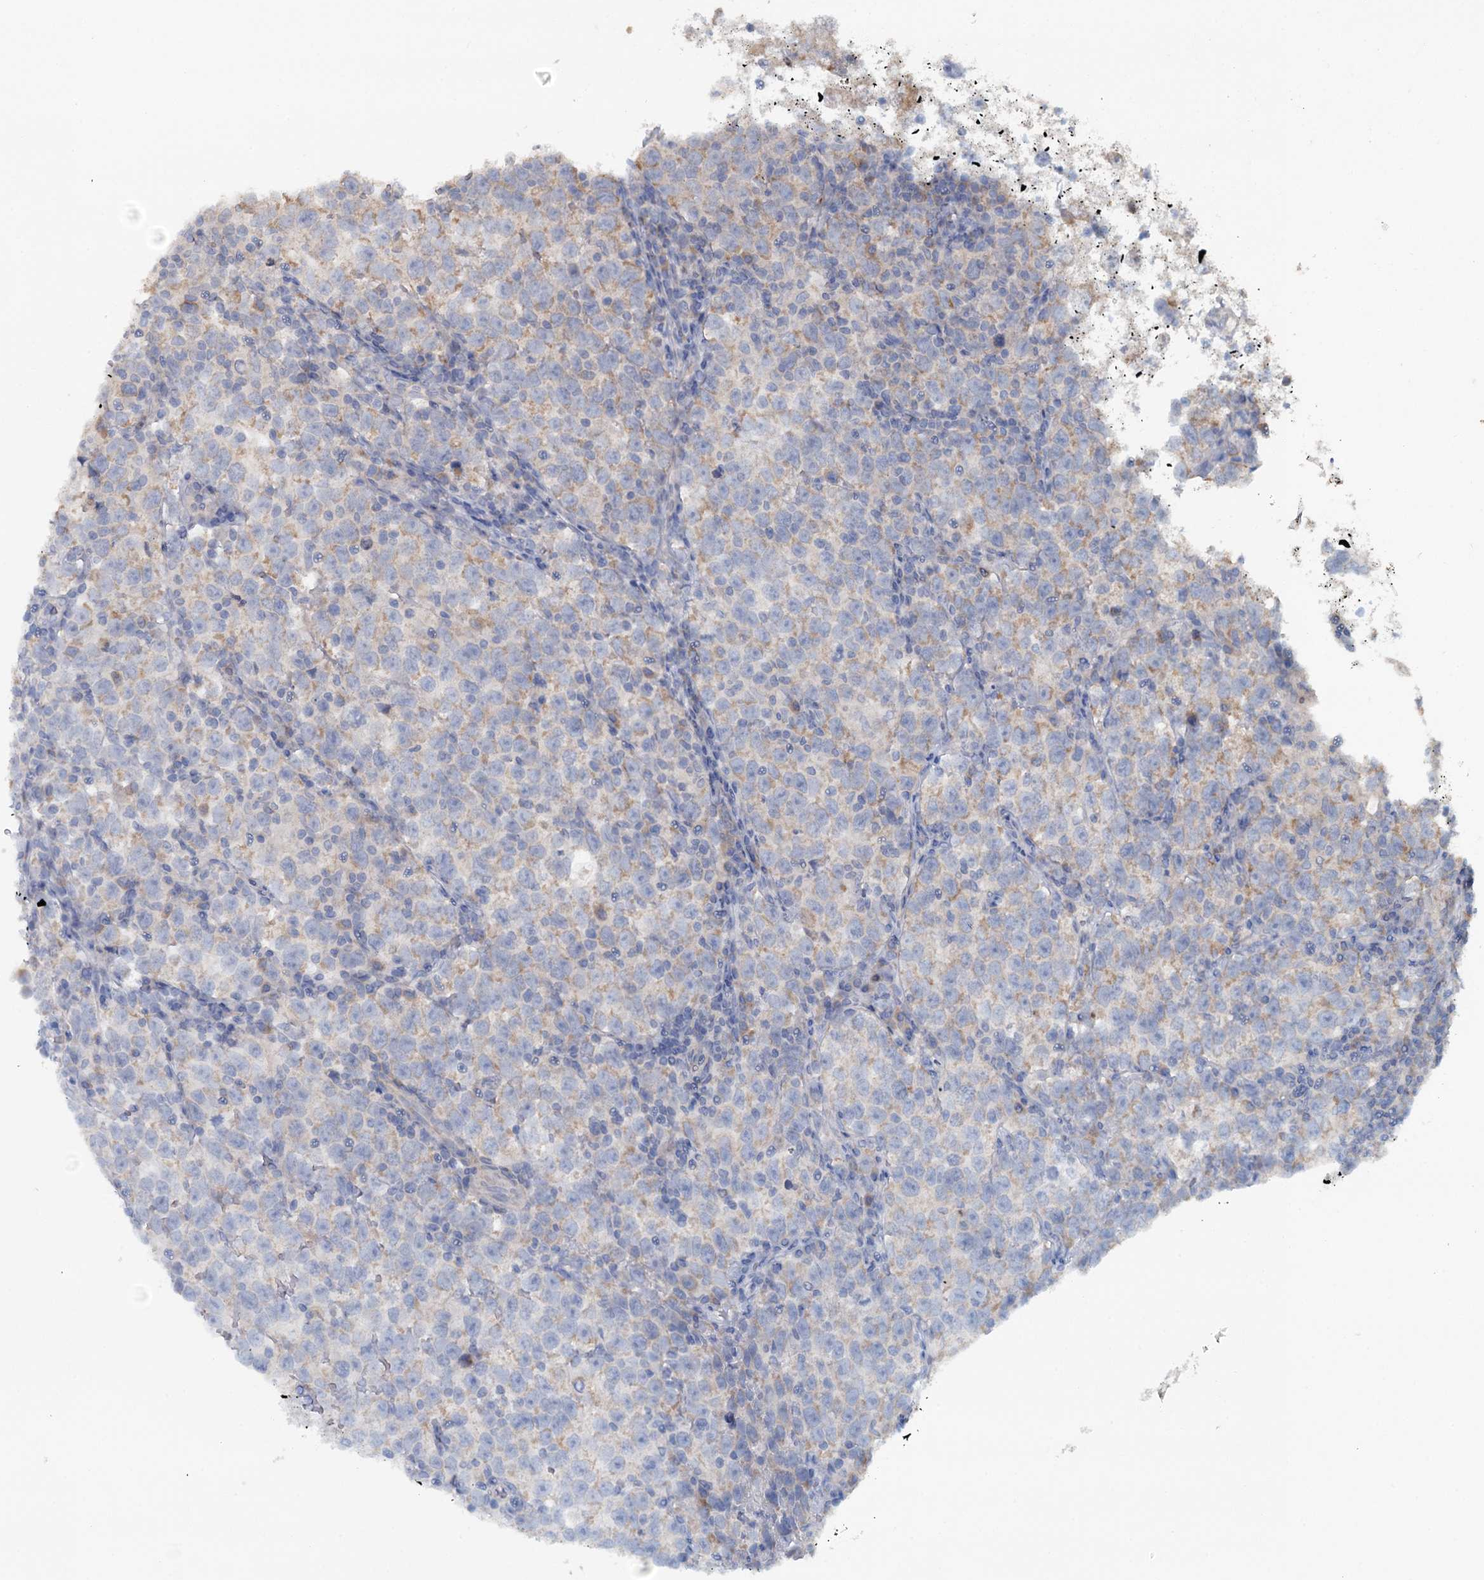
{"staining": {"intensity": "weak", "quantity": "<25%", "location": "cytoplasmic/membranous"}, "tissue": "testis cancer", "cell_type": "Tumor cells", "image_type": "cancer", "snomed": [{"axis": "morphology", "description": "Normal tissue, NOS"}, {"axis": "morphology", "description": "Seminoma, NOS"}, {"axis": "topography", "description": "Testis"}], "caption": "Immunohistochemistry micrograph of human testis cancer stained for a protein (brown), which demonstrates no expression in tumor cells. The staining is performed using DAB (3,3'-diaminobenzidine) brown chromogen with nuclei counter-stained in using hematoxylin.", "gene": "FUNDC1", "patient": {"sex": "male", "age": 43}}